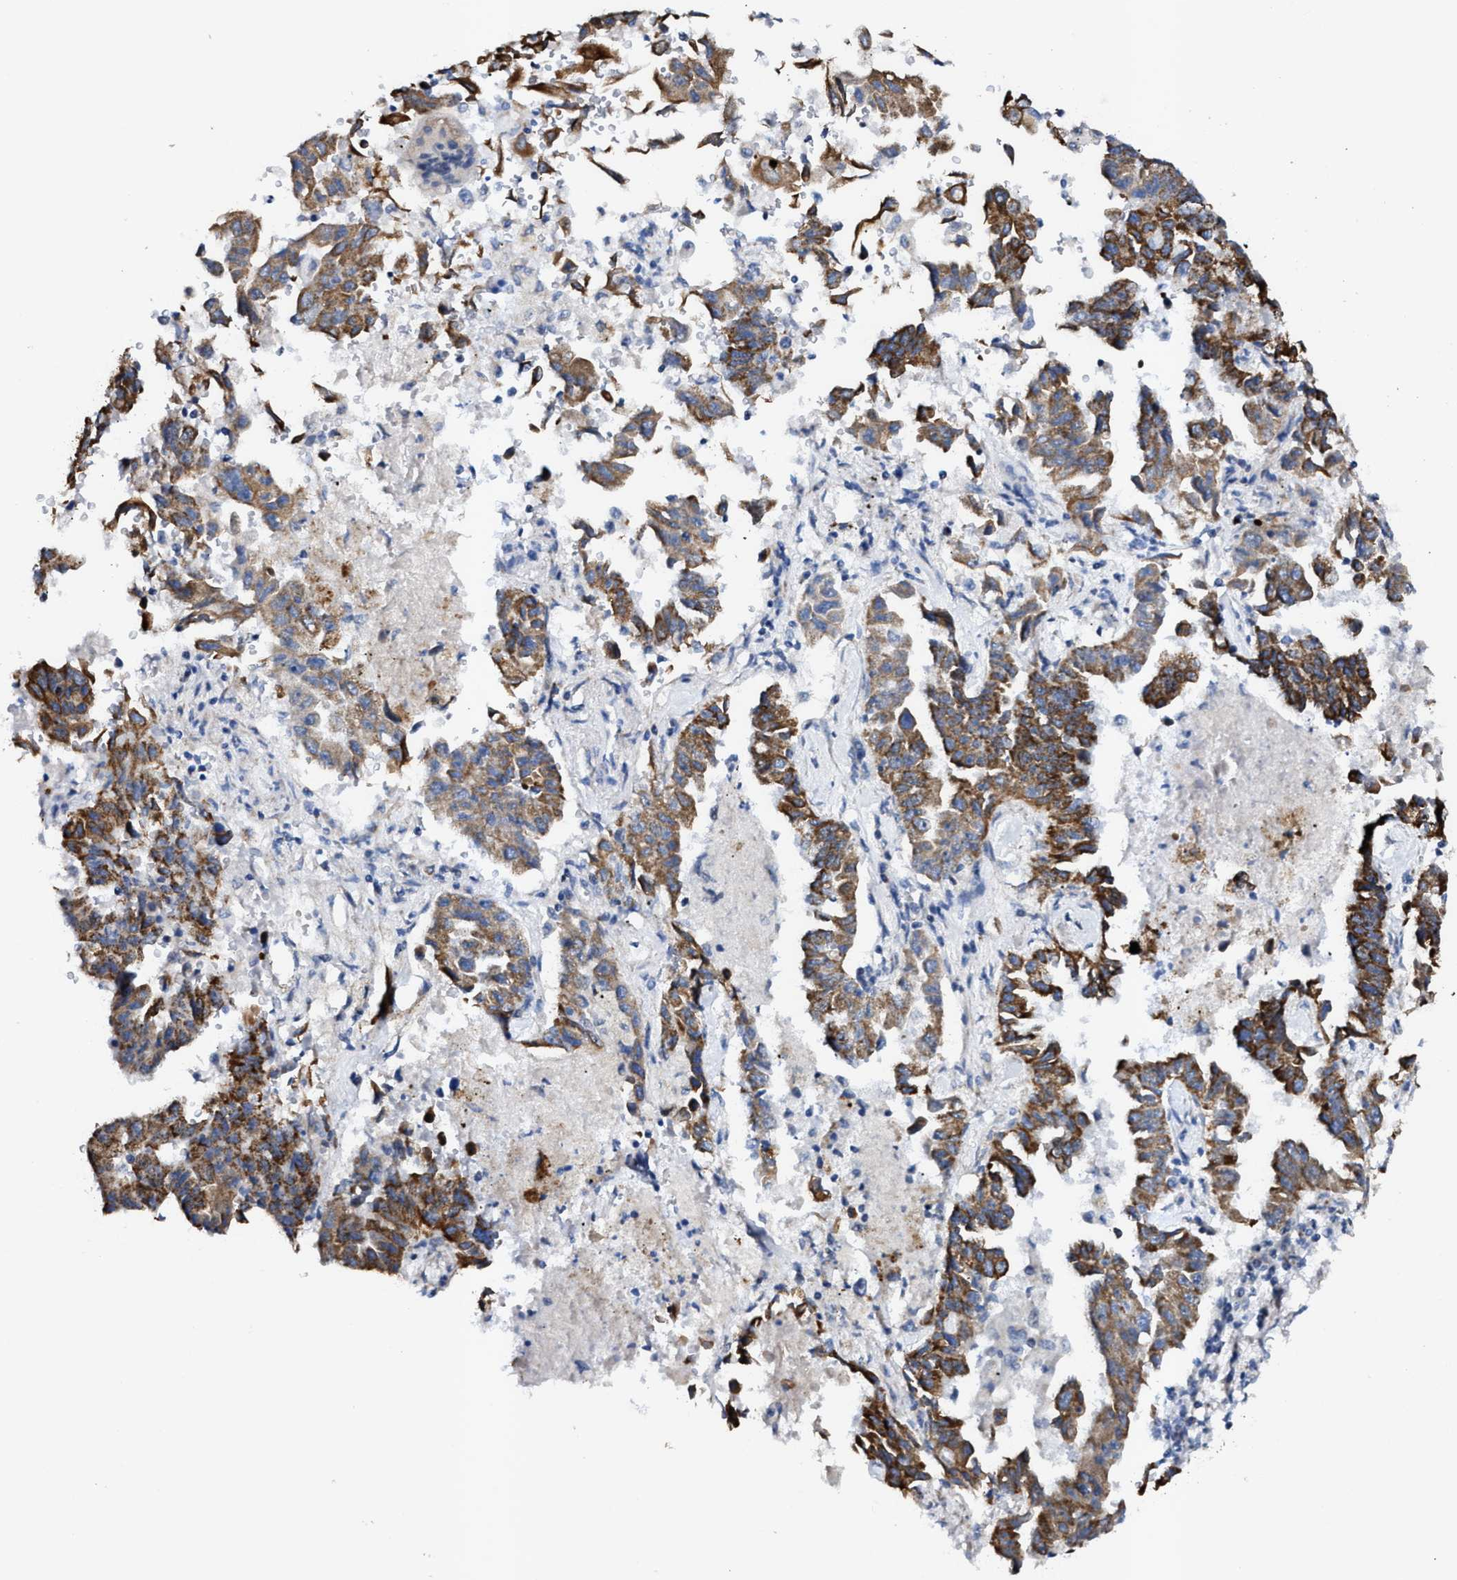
{"staining": {"intensity": "moderate", "quantity": ">75%", "location": "cytoplasmic/membranous"}, "tissue": "lung cancer", "cell_type": "Tumor cells", "image_type": "cancer", "snomed": [{"axis": "morphology", "description": "Adenocarcinoma, NOS"}, {"axis": "topography", "description": "Lung"}], "caption": "Immunohistochemical staining of human lung adenocarcinoma displays medium levels of moderate cytoplasmic/membranous expression in approximately >75% of tumor cells.", "gene": "JAG1", "patient": {"sex": "female", "age": 51}}